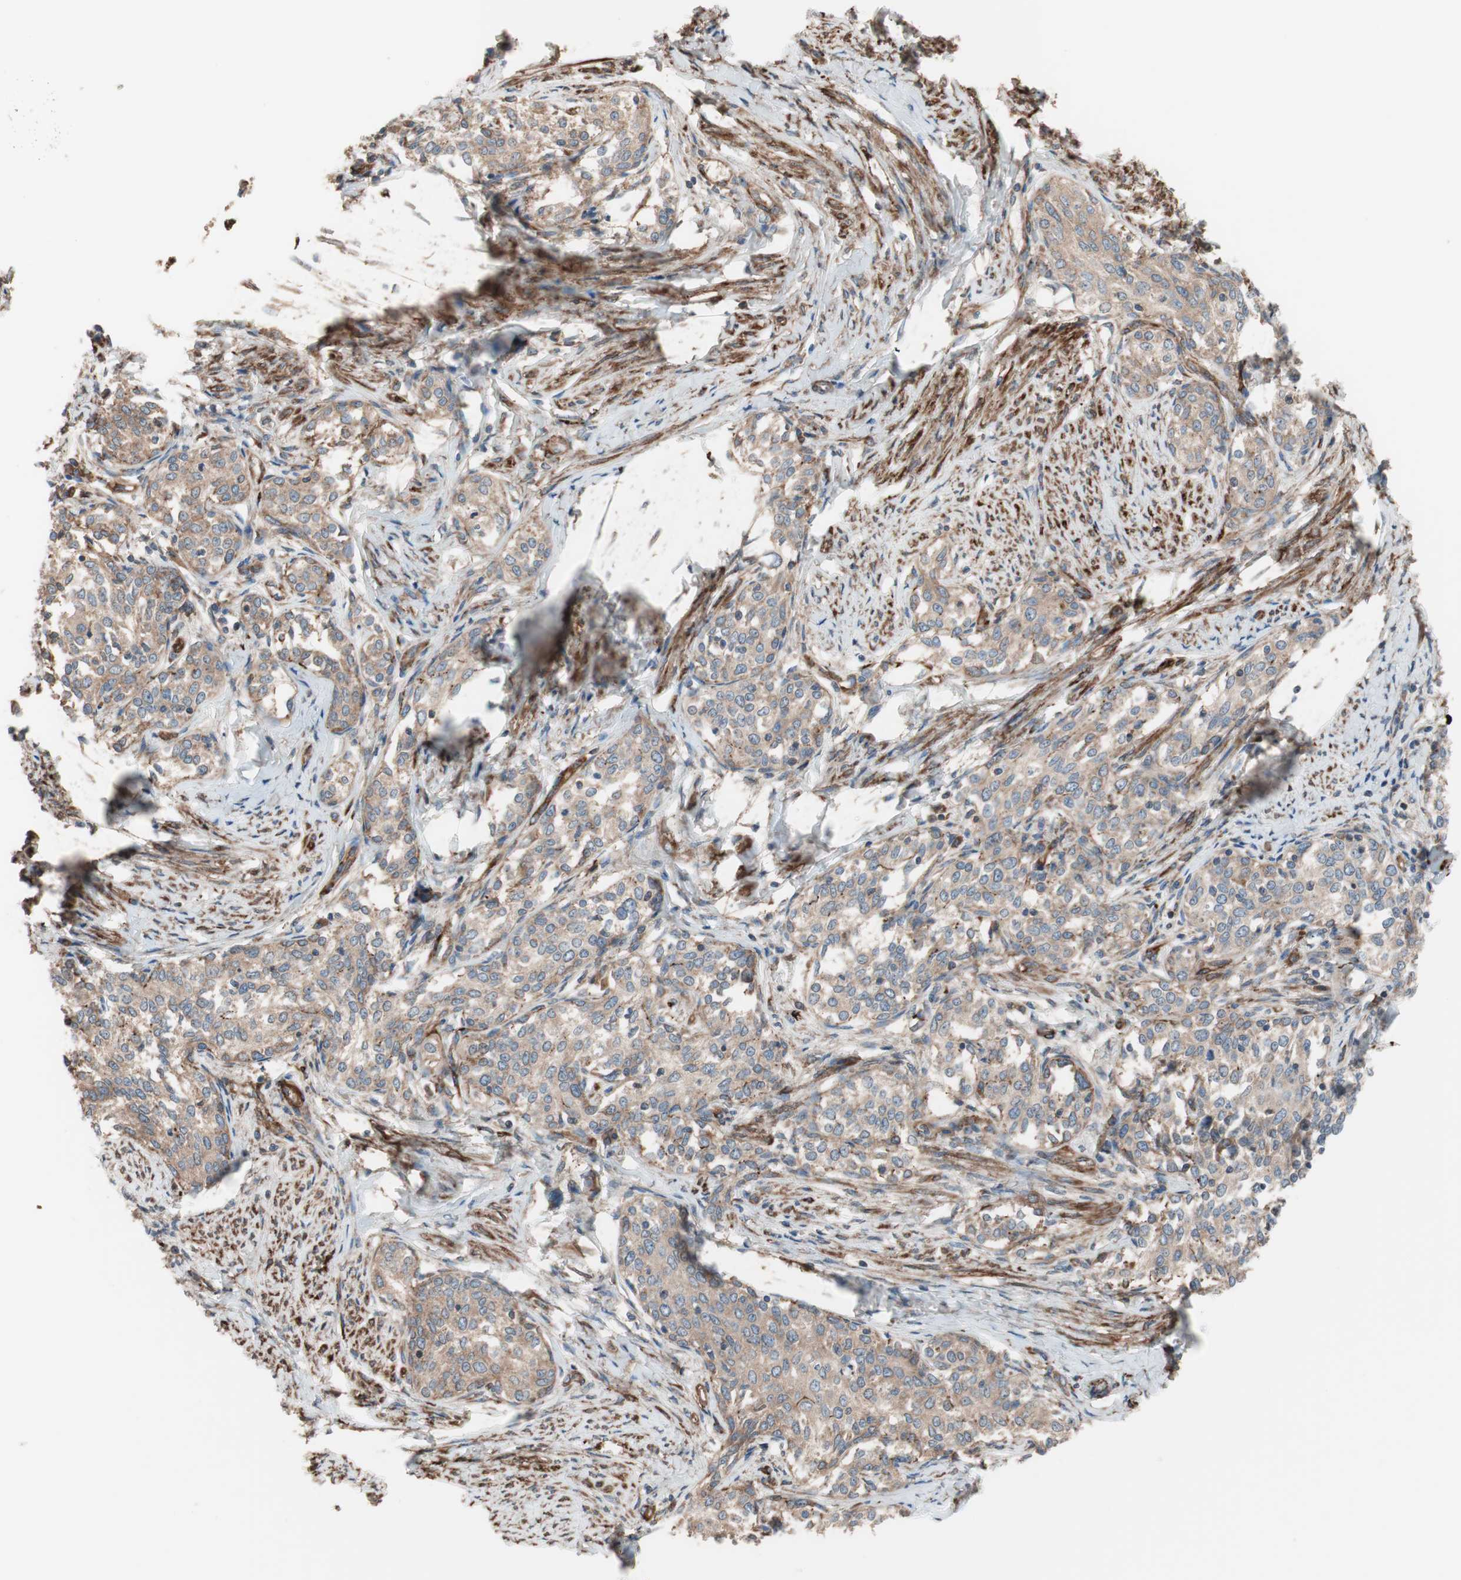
{"staining": {"intensity": "moderate", "quantity": ">75%", "location": "cytoplasmic/membranous"}, "tissue": "cervical cancer", "cell_type": "Tumor cells", "image_type": "cancer", "snomed": [{"axis": "morphology", "description": "Squamous cell carcinoma, NOS"}, {"axis": "morphology", "description": "Adenocarcinoma, NOS"}, {"axis": "topography", "description": "Cervix"}], "caption": "A brown stain labels moderate cytoplasmic/membranous expression of a protein in human adenocarcinoma (cervical) tumor cells.", "gene": "GPSM2", "patient": {"sex": "female", "age": 52}}